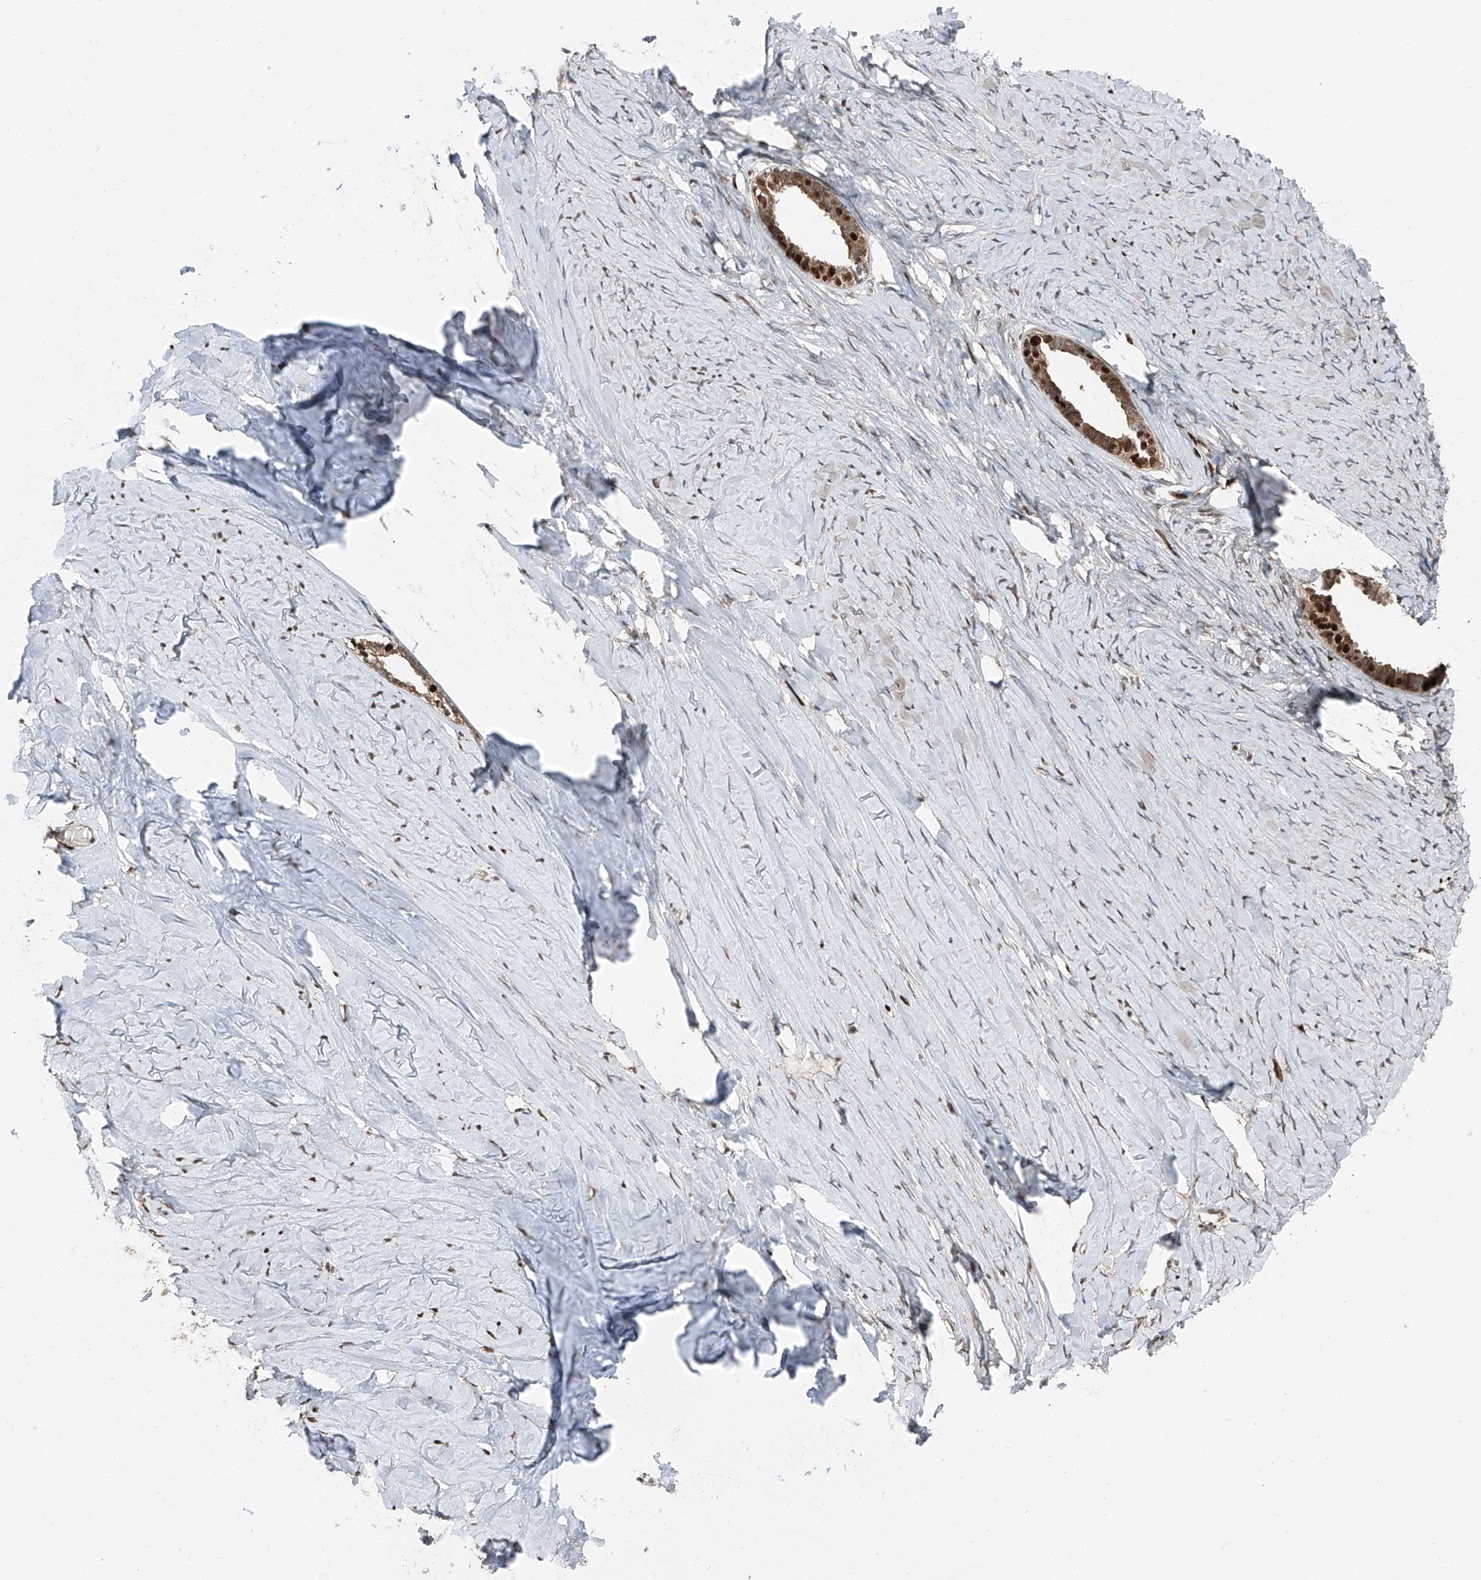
{"staining": {"intensity": "strong", "quantity": ">75%", "location": "cytoplasmic/membranous,nuclear"}, "tissue": "ovarian cancer", "cell_type": "Tumor cells", "image_type": "cancer", "snomed": [{"axis": "morphology", "description": "Cystadenocarcinoma, serous, NOS"}, {"axis": "topography", "description": "Ovary"}], "caption": "Protein staining of ovarian cancer (serous cystadenocarcinoma) tissue exhibits strong cytoplasmic/membranous and nuclear expression in approximately >75% of tumor cells. The staining is performed using DAB brown chromogen to label protein expression. The nuclei are counter-stained blue using hematoxylin.", "gene": "FKBP5", "patient": {"sex": "female", "age": 79}}